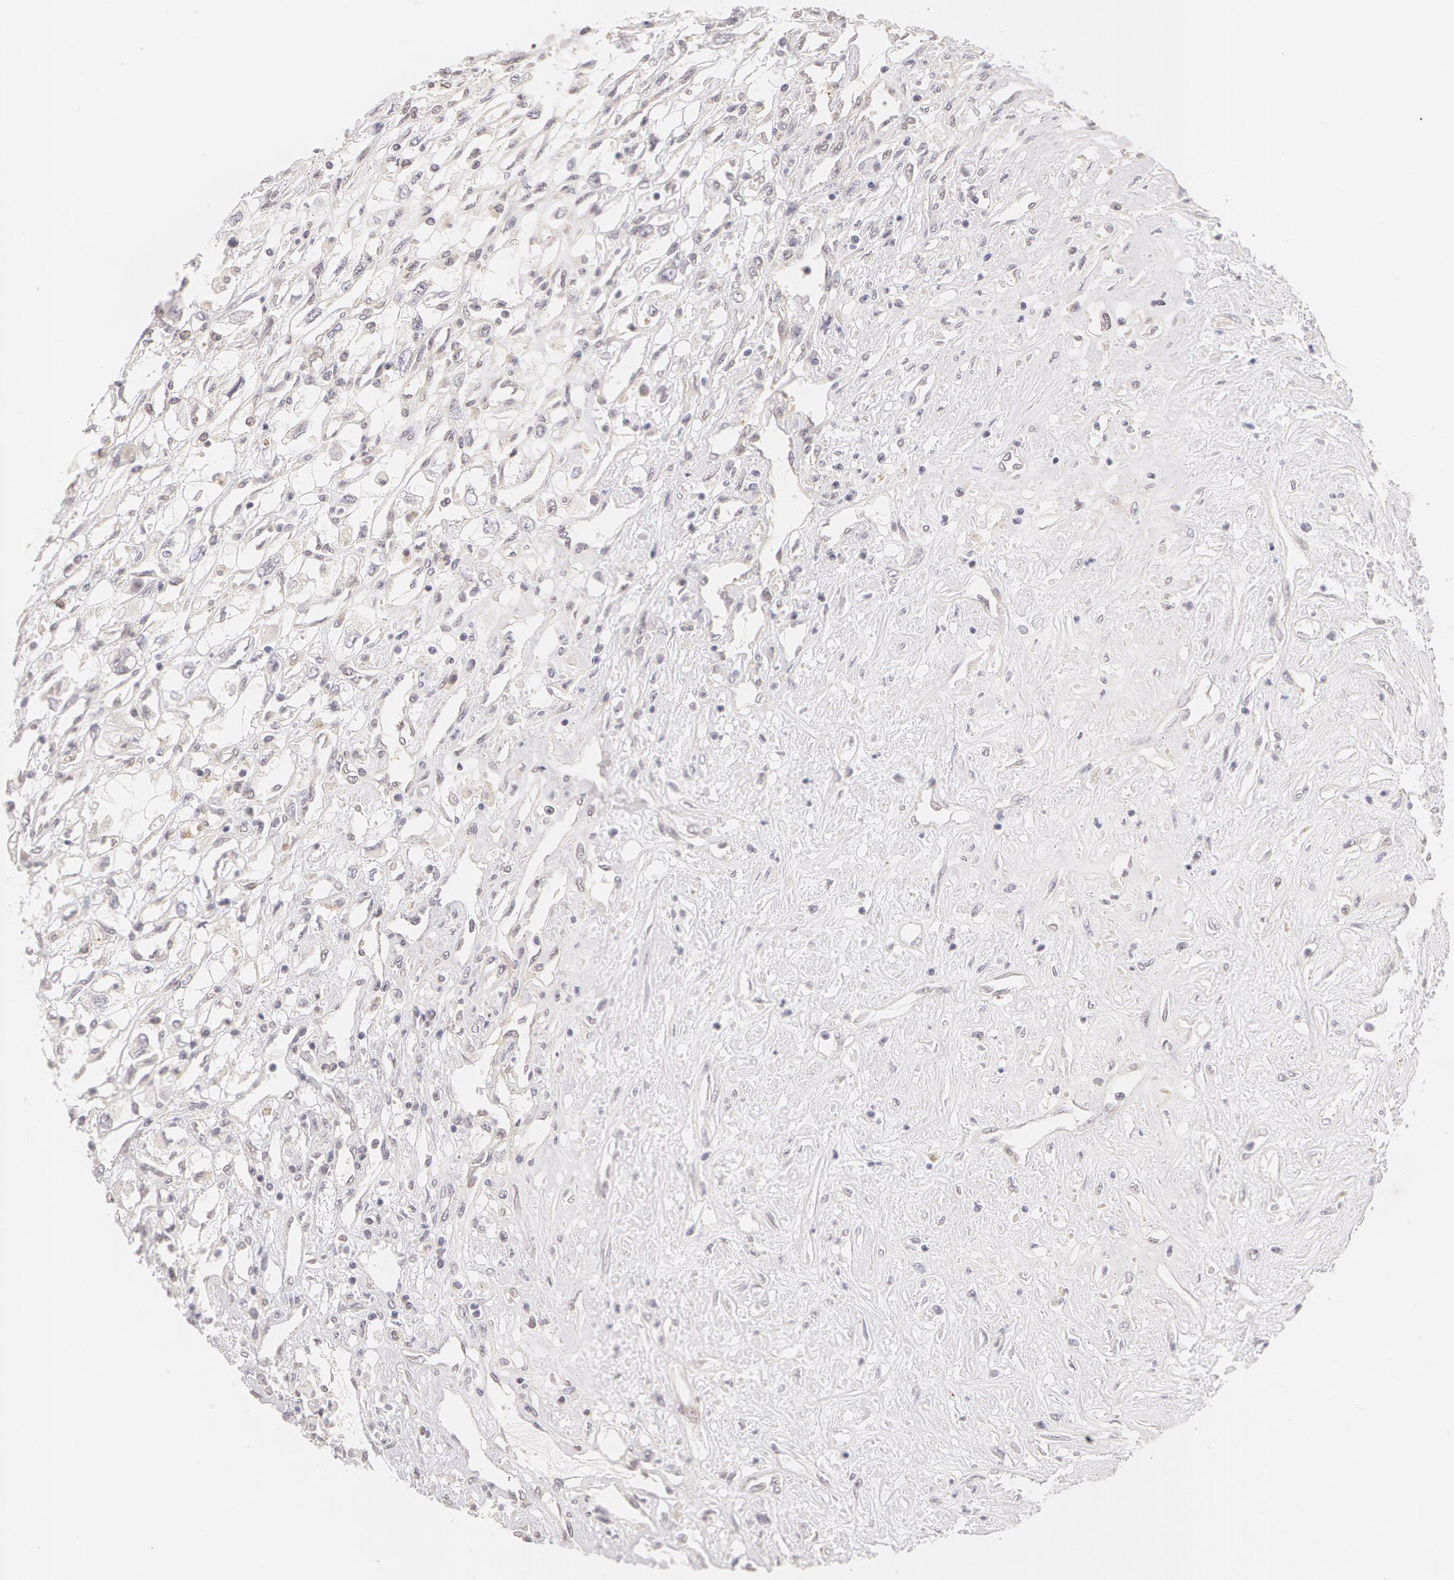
{"staining": {"intensity": "negative", "quantity": "none", "location": "none"}, "tissue": "renal cancer", "cell_type": "Tumor cells", "image_type": "cancer", "snomed": [{"axis": "morphology", "description": "Adenocarcinoma, NOS"}, {"axis": "topography", "description": "Kidney"}], "caption": "An immunohistochemistry (IHC) photomicrograph of renal cancer (adenocarcinoma) is shown. There is no staining in tumor cells of renal cancer (adenocarcinoma). The staining is performed using DAB (3,3'-diaminobenzidine) brown chromogen with nuclei counter-stained in using hematoxylin.", "gene": "ZNF597", "patient": {"sex": "male", "age": 57}}